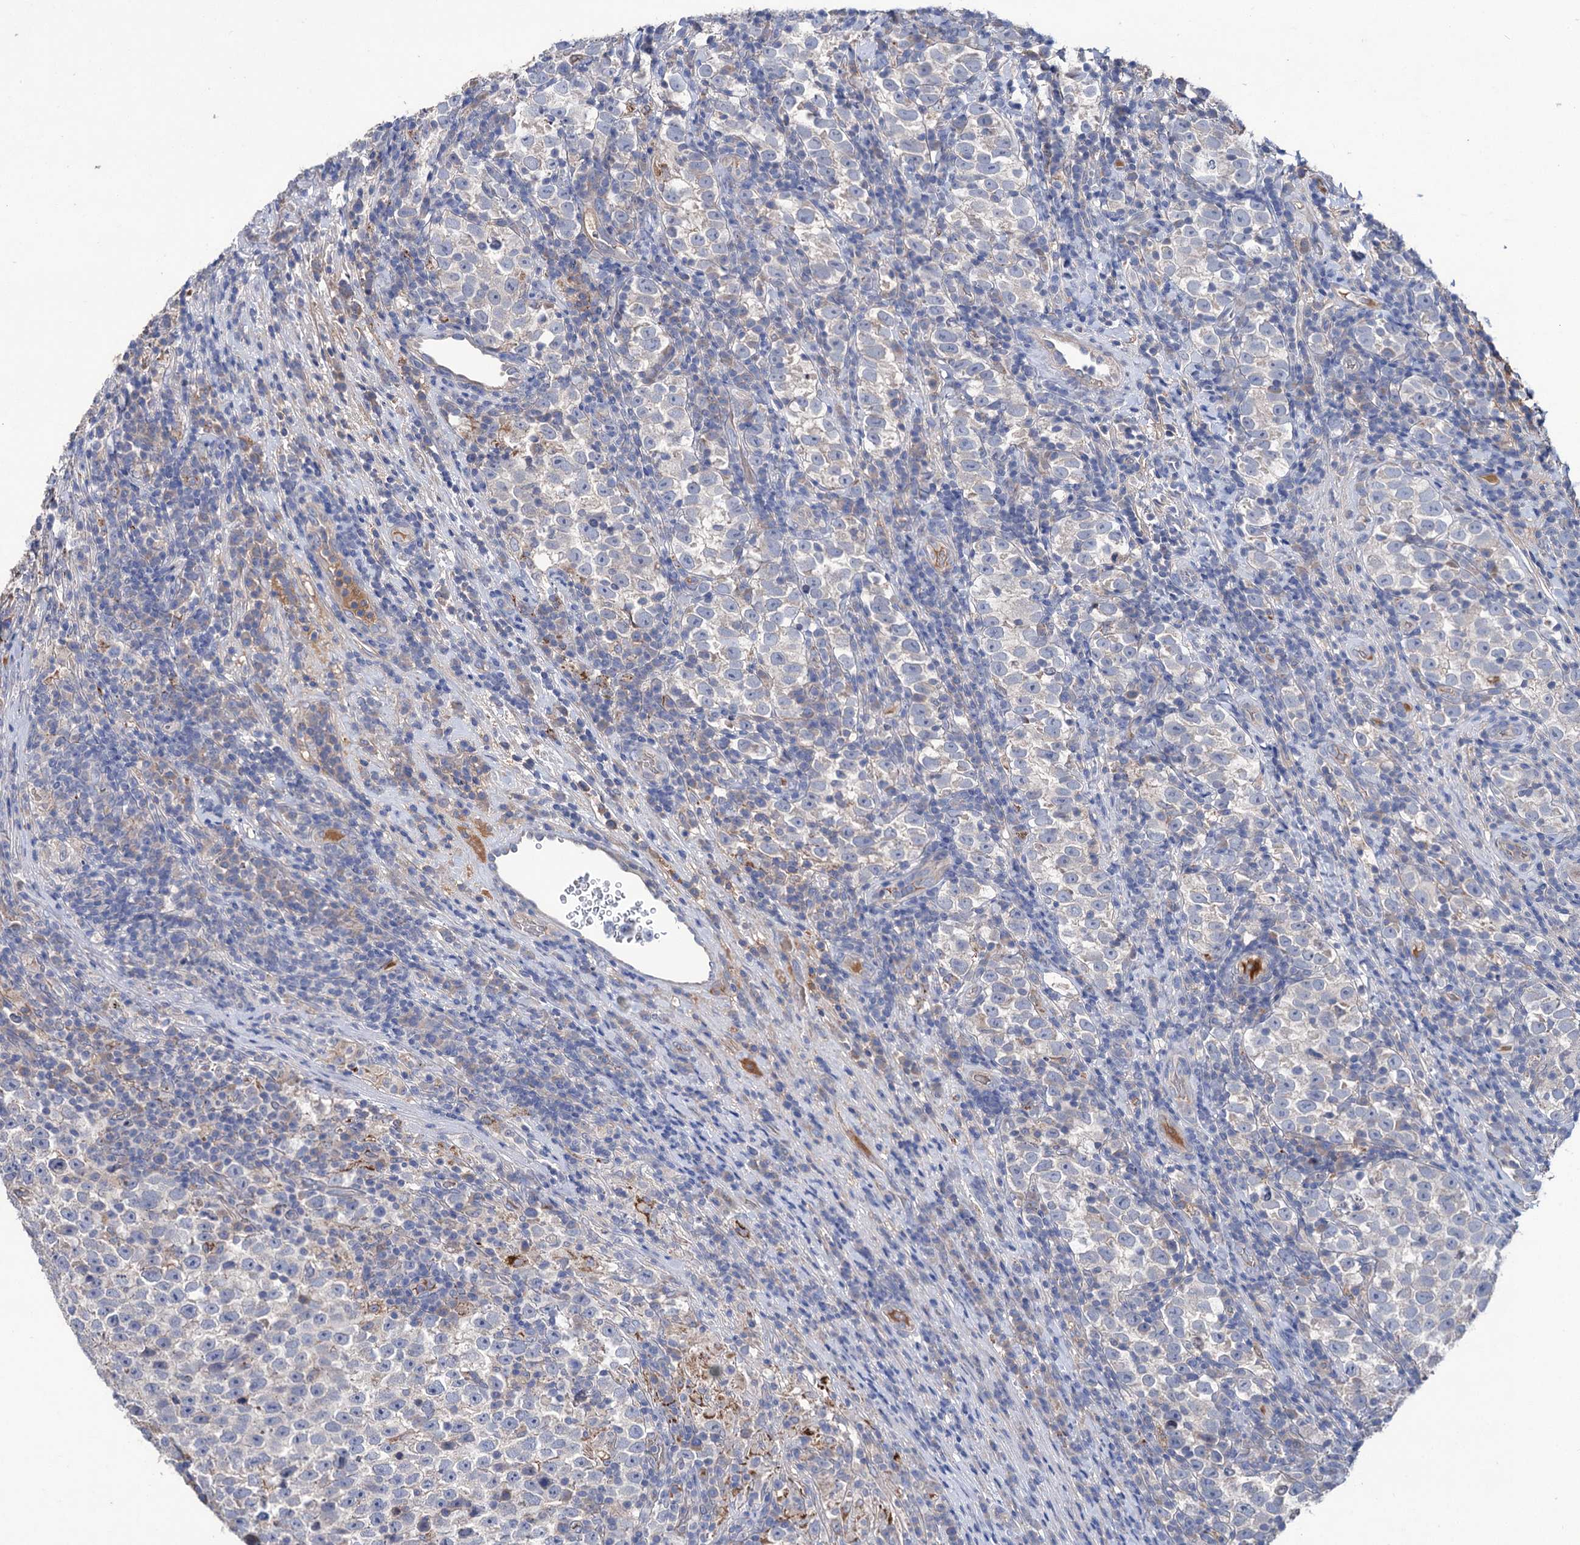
{"staining": {"intensity": "negative", "quantity": "none", "location": "none"}, "tissue": "testis cancer", "cell_type": "Tumor cells", "image_type": "cancer", "snomed": [{"axis": "morphology", "description": "Normal tissue, NOS"}, {"axis": "morphology", "description": "Seminoma, NOS"}, {"axis": "topography", "description": "Testis"}], "caption": "Immunohistochemistry (IHC) photomicrograph of neoplastic tissue: human testis seminoma stained with DAB (3,3'-diaminobenzidine) reveals no significant protein positivity in tumor cells. Nuclei are stained in blue.", "gene": "PPP1R32", "patient": {"sex": "male", "age": 43}}